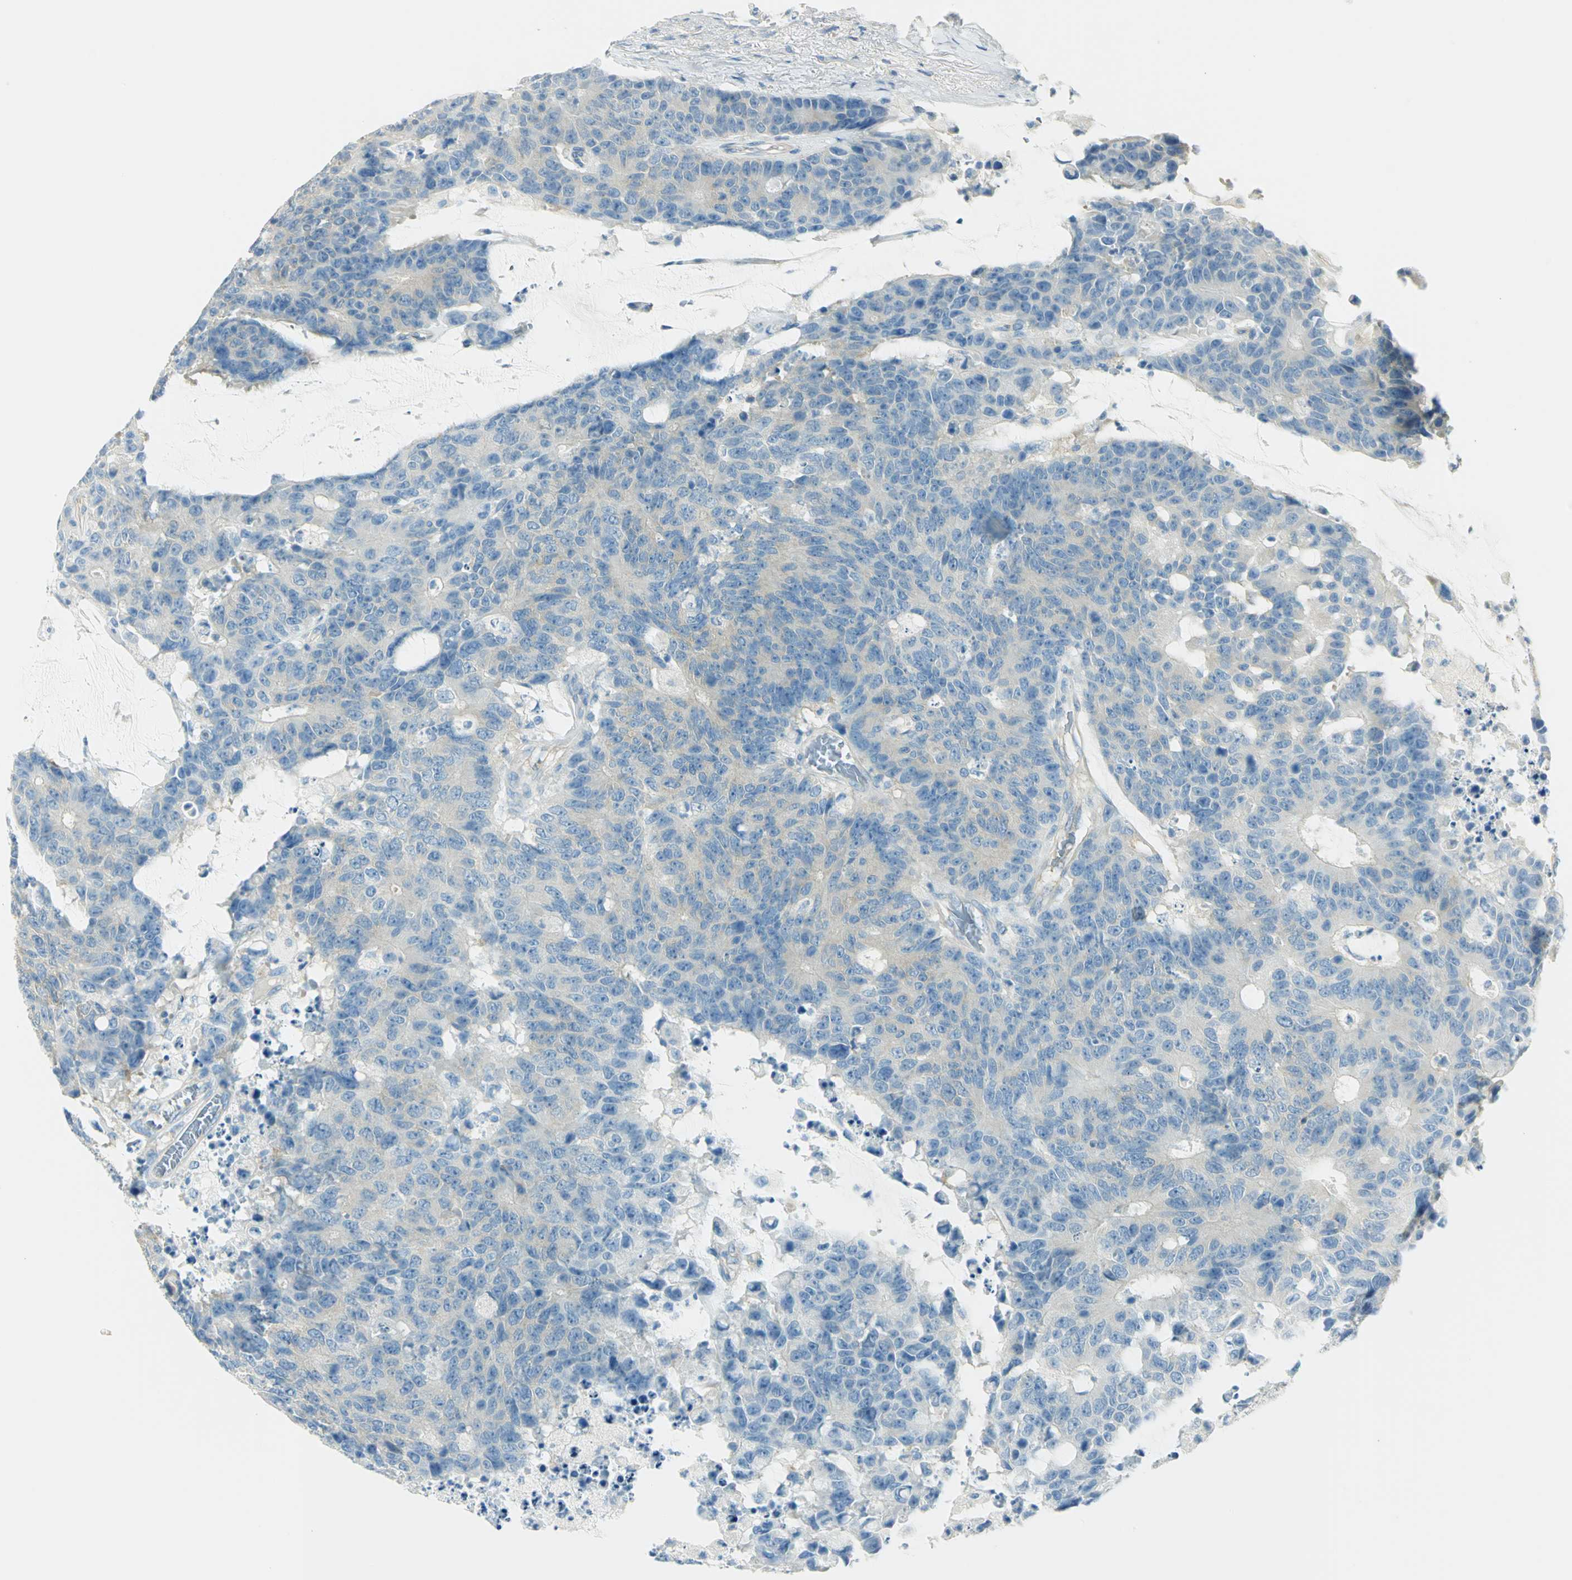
{"staining": {"intensity": "weak", "quantity": "25%-75%", "location": "cytoplasmic/membranous"}, "tissue": "colorectal cancer", "cell_type": "Tumor cells", "image_type": "cancer", "snomed": [{"axis": "morphology", "description": "Adenocarcinoma, NOS"}, {"axis": "topography", "description": "Colon"}], "caption": "The micrograph exhibits a brown stain indicating the presence of a protein in the cytoplasmic/membranous of tumor cells in adenocarcinoma (colorectal).", "gene": "TSC22D2", "patient": {"sex": "female", "age": 86}}